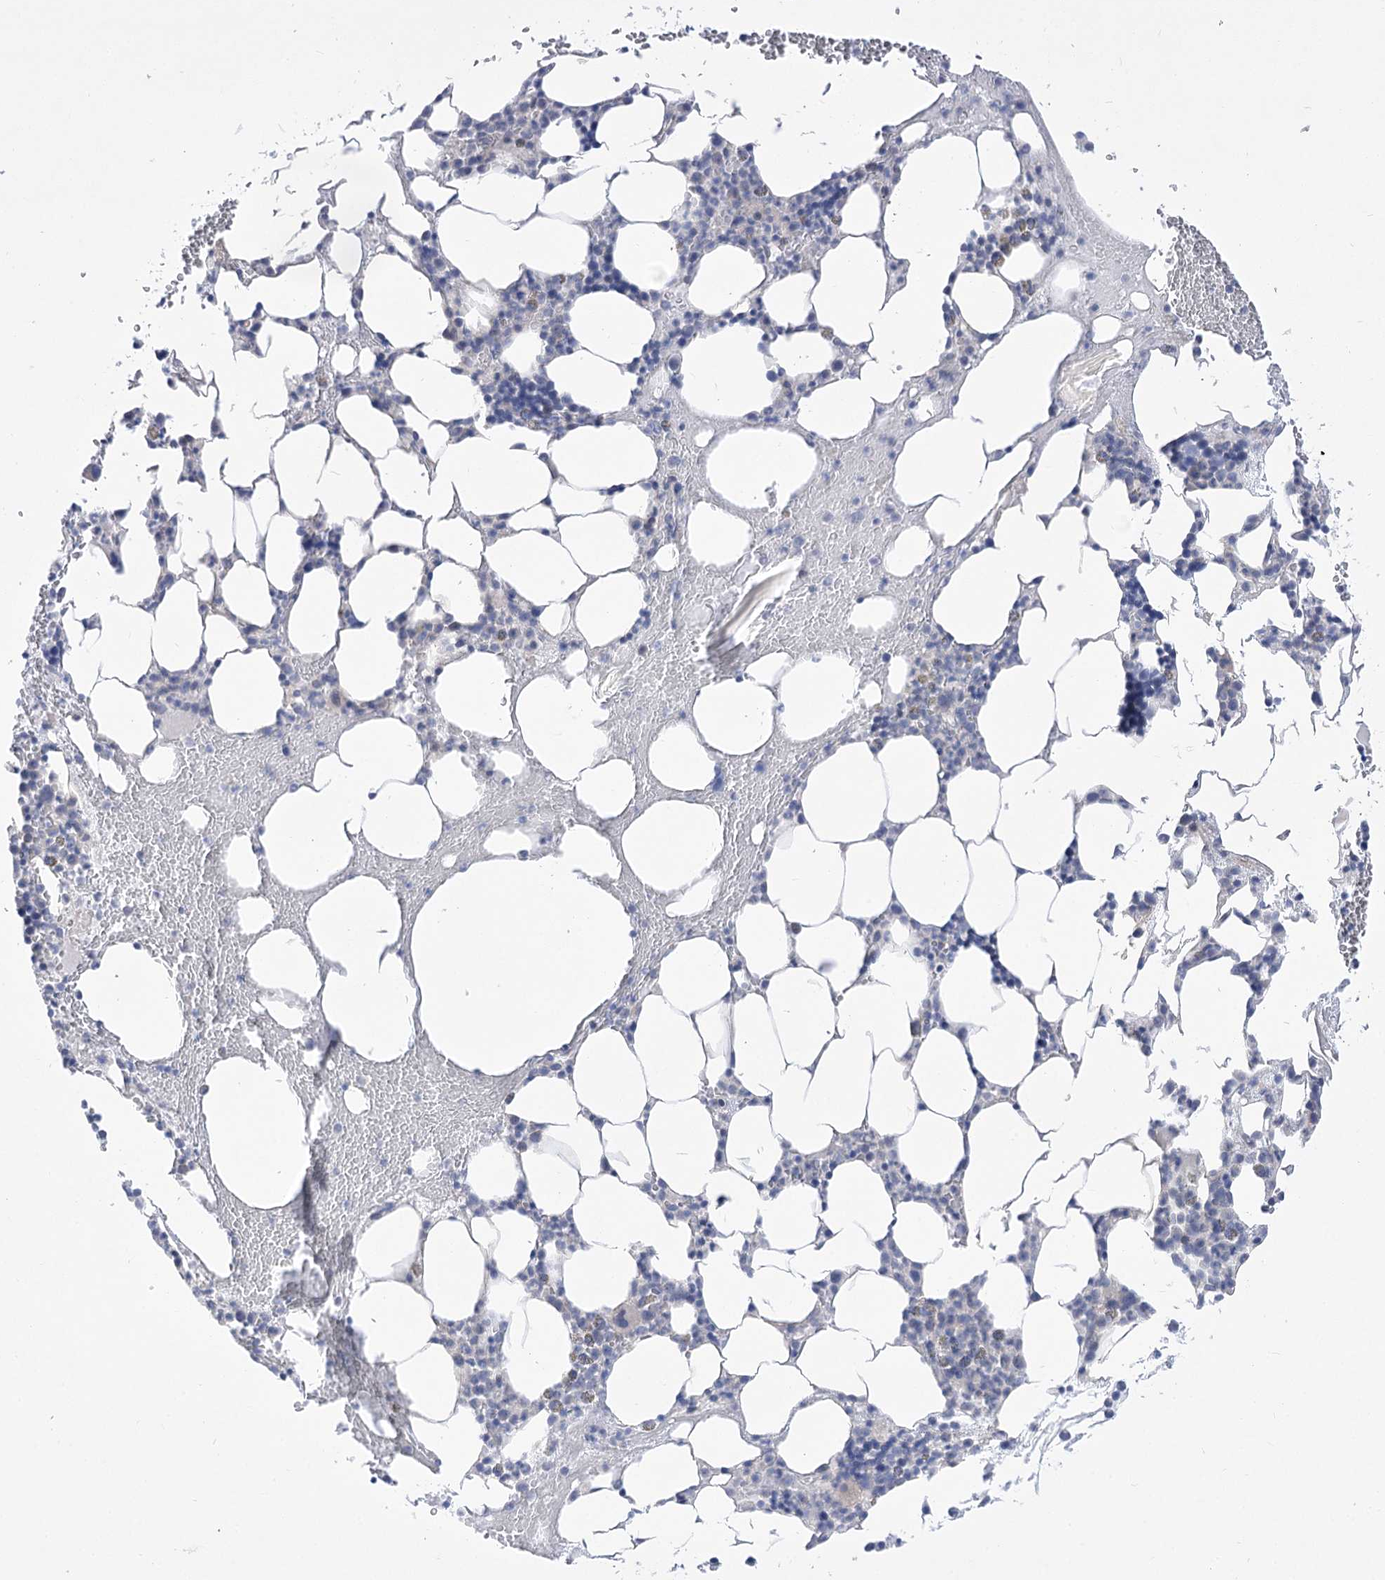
{"staining": {"intensity": "negative", "quantity": "none", "location": "none"}, "tissue": "bone marrow", "cell_type": "Hematopoietic cells", "image_type": "normal", "snomed": [{"axis": "morphology", "description": "Normal tissue, NOS"}, {"axis": "morphology", "description": "Inflammation, NOS"}, {"axis": "topography", "description": "Bone marrow"}], "caption": "This is an immunohistochemistry (IHC) micrograph of normal bone marrow. There is no staining in hematopoietic cells.", "gene": "HELT", "patient": {"sex": "female", "age": 78}}